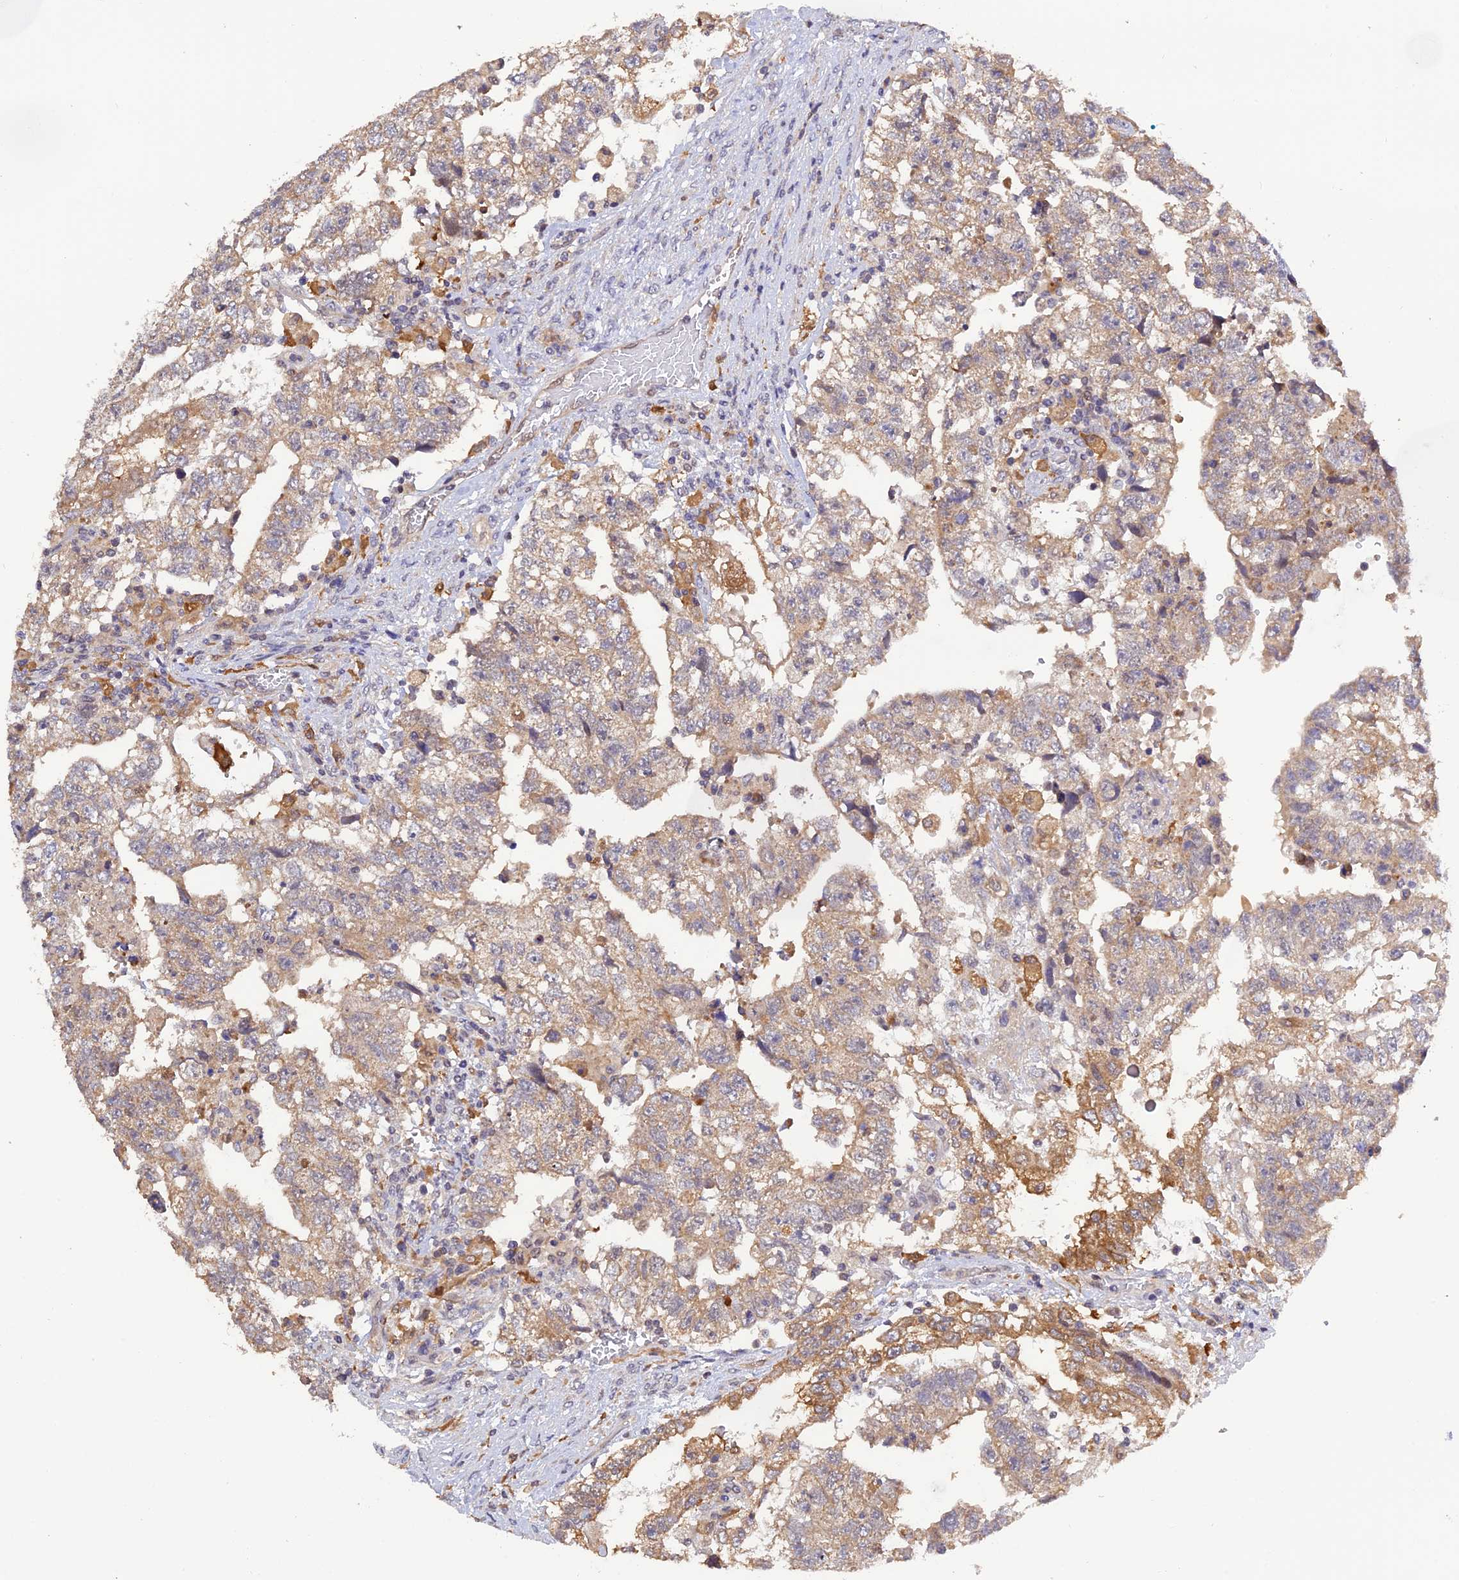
{"staining": {"intensity": "weak", "quantity": "25%-75%", "location": "cytoplasmic/membranous"}, "tissue": "testis cancer", "cell_type": "Tumor cells", "image_type": "cancer", "snomed": [{"axis": "morphology", "description": "Carcinoma, Embryonal, NOS"}, {"axis": "topography", "description": "Testis"}], "caption": "IHC of testis cancer (embryonal carcinoma) reveals low levels of weak cytoplasmic/membranous positivity in approximately 25%-75% of tumor cells.", "gene": "MNS1", "patient": {"sex": "male", "age": 36}}